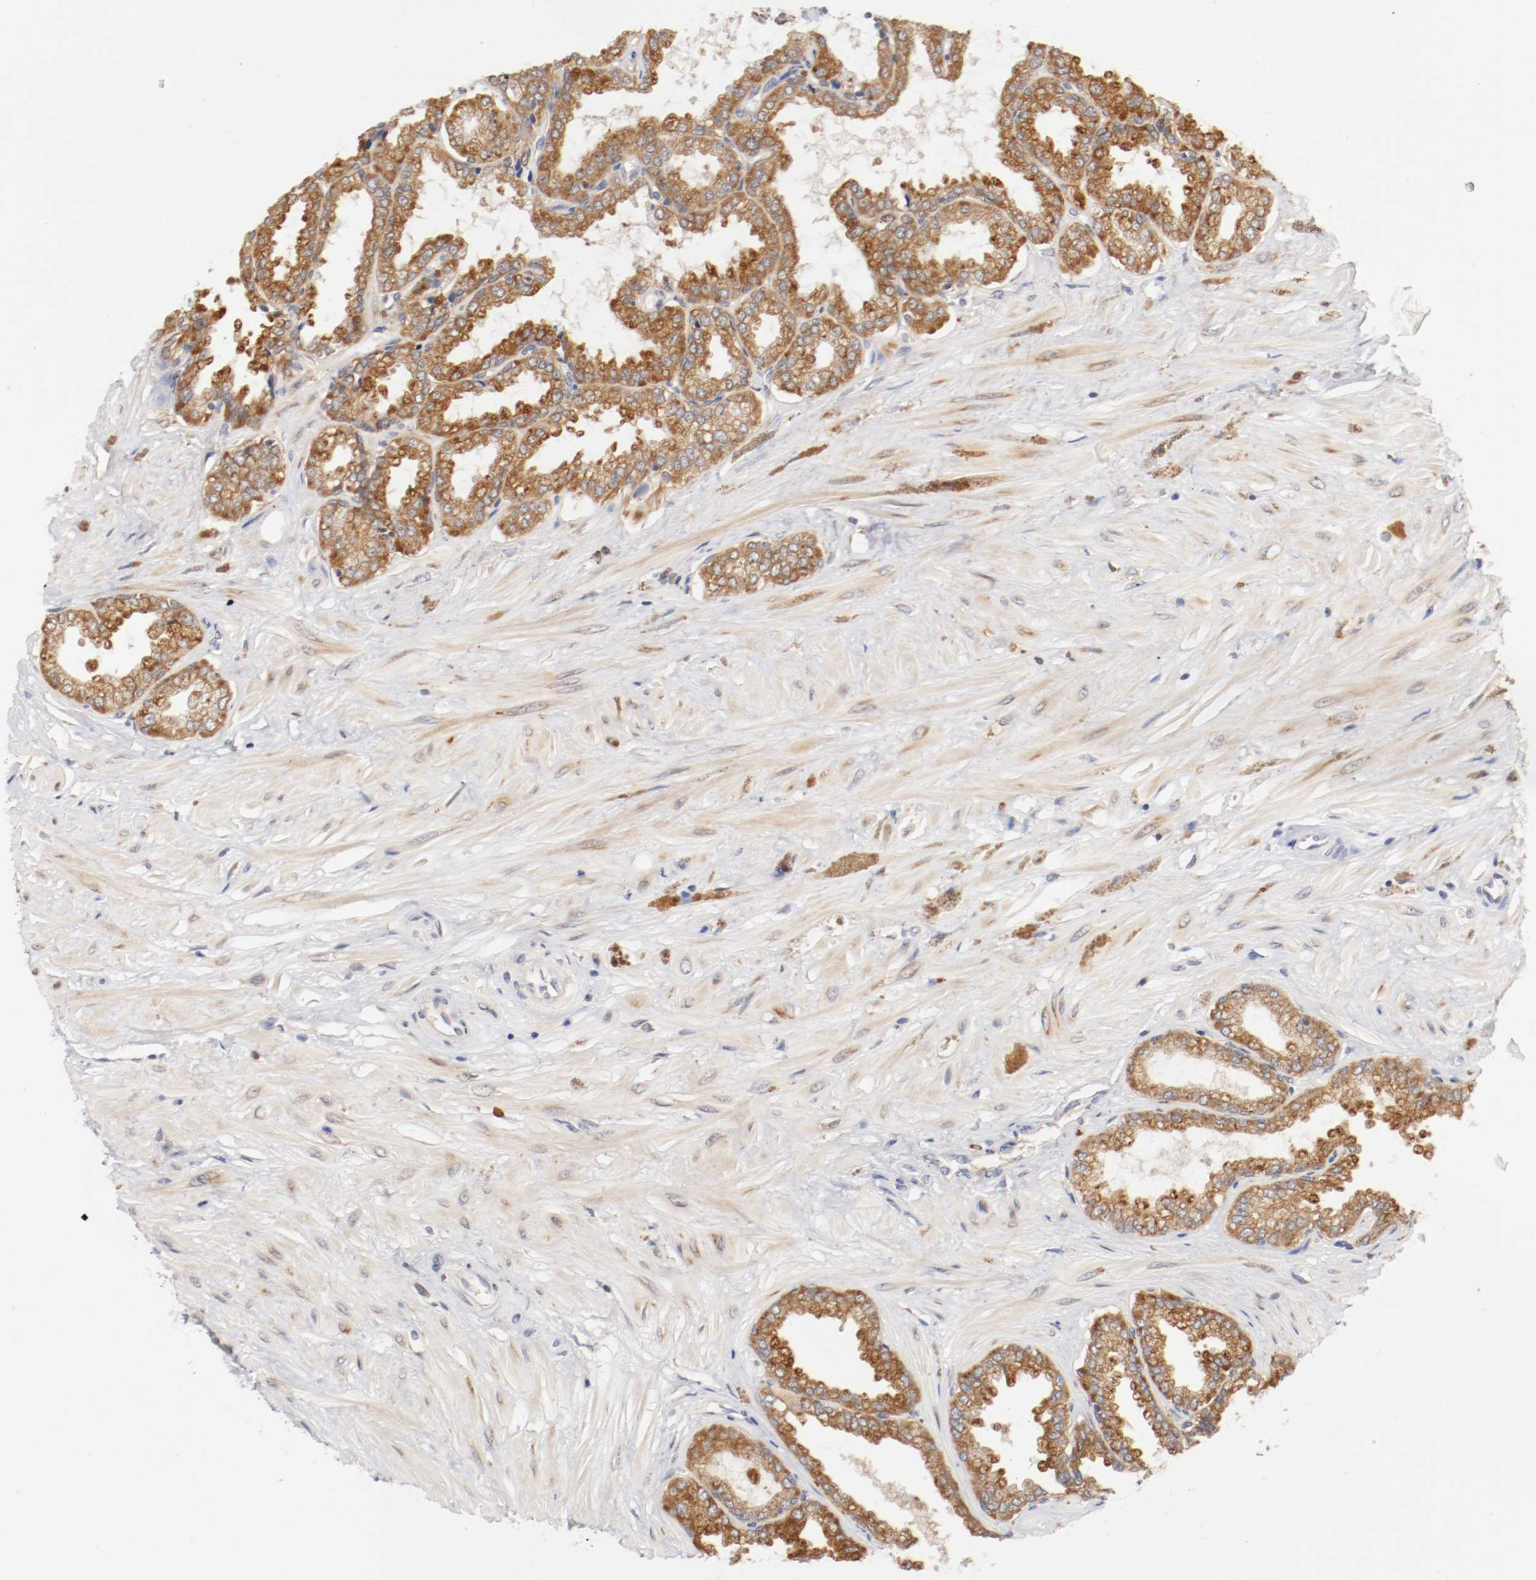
{"staining": {"intensity": "moderate", "quantity": ">75%", "location": "cytoplasmic/membranous"}, "tissue": "seminal vesicle", "cell_type": "Glandular cells", "image_type": "normal", "snomed": [{"axis": "morphology", "description": "Normal tissue, NOS"}, {"axis": "topography", "description": "Seminal veicle"}], "caption": "Immunohistochemistry (IHC) of benign human seminal vesicle reveals medium levels of moderate cytoplasmic/membranous staining in about >75% of glandular cells. (Brightfield microscopy of DAB IHC at high magnification).", "gene": "FKBP3", "patient": {"sex": "male", "age": 46}}